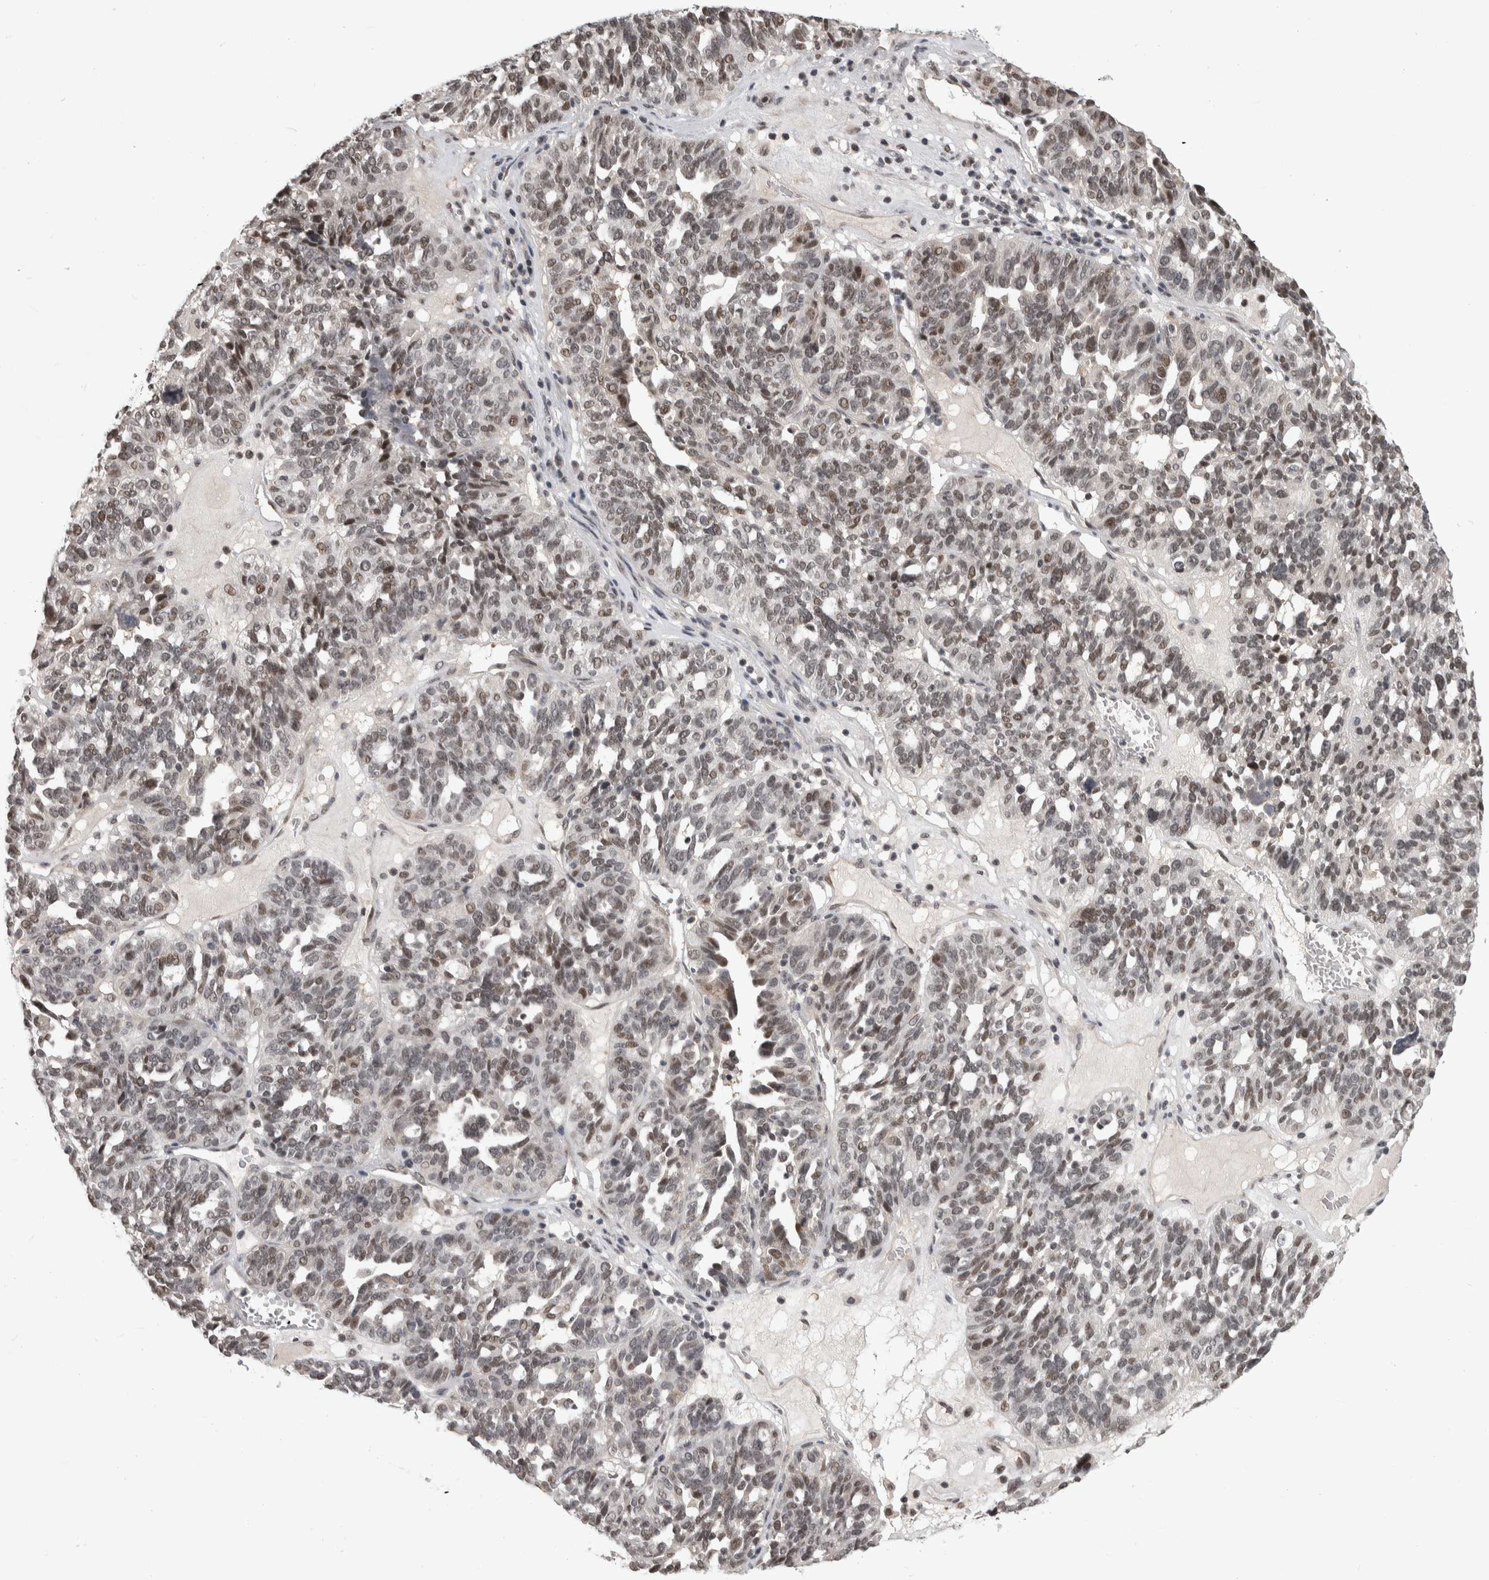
{"staining": {"intensity": "moderate", "quantity": "25%-75%", "location": "nuclear"}, "tissue": "ovarian cancer", "cell_type": "Tumor cells", "image_type": "cancer", "snomed": [{"axis": "morphology", "description": "Cystadenocarcinoma, serous, NOS"}, {"axis": "topography", "description": "Ovary"}], "caption": "Protein staining demonstrates moderate nuclear staining in about 25%-75% of tumor cells in ovarian cancer.", "gene": "ZSCAN21", "patient": {"sex": "female", "age": 59}}